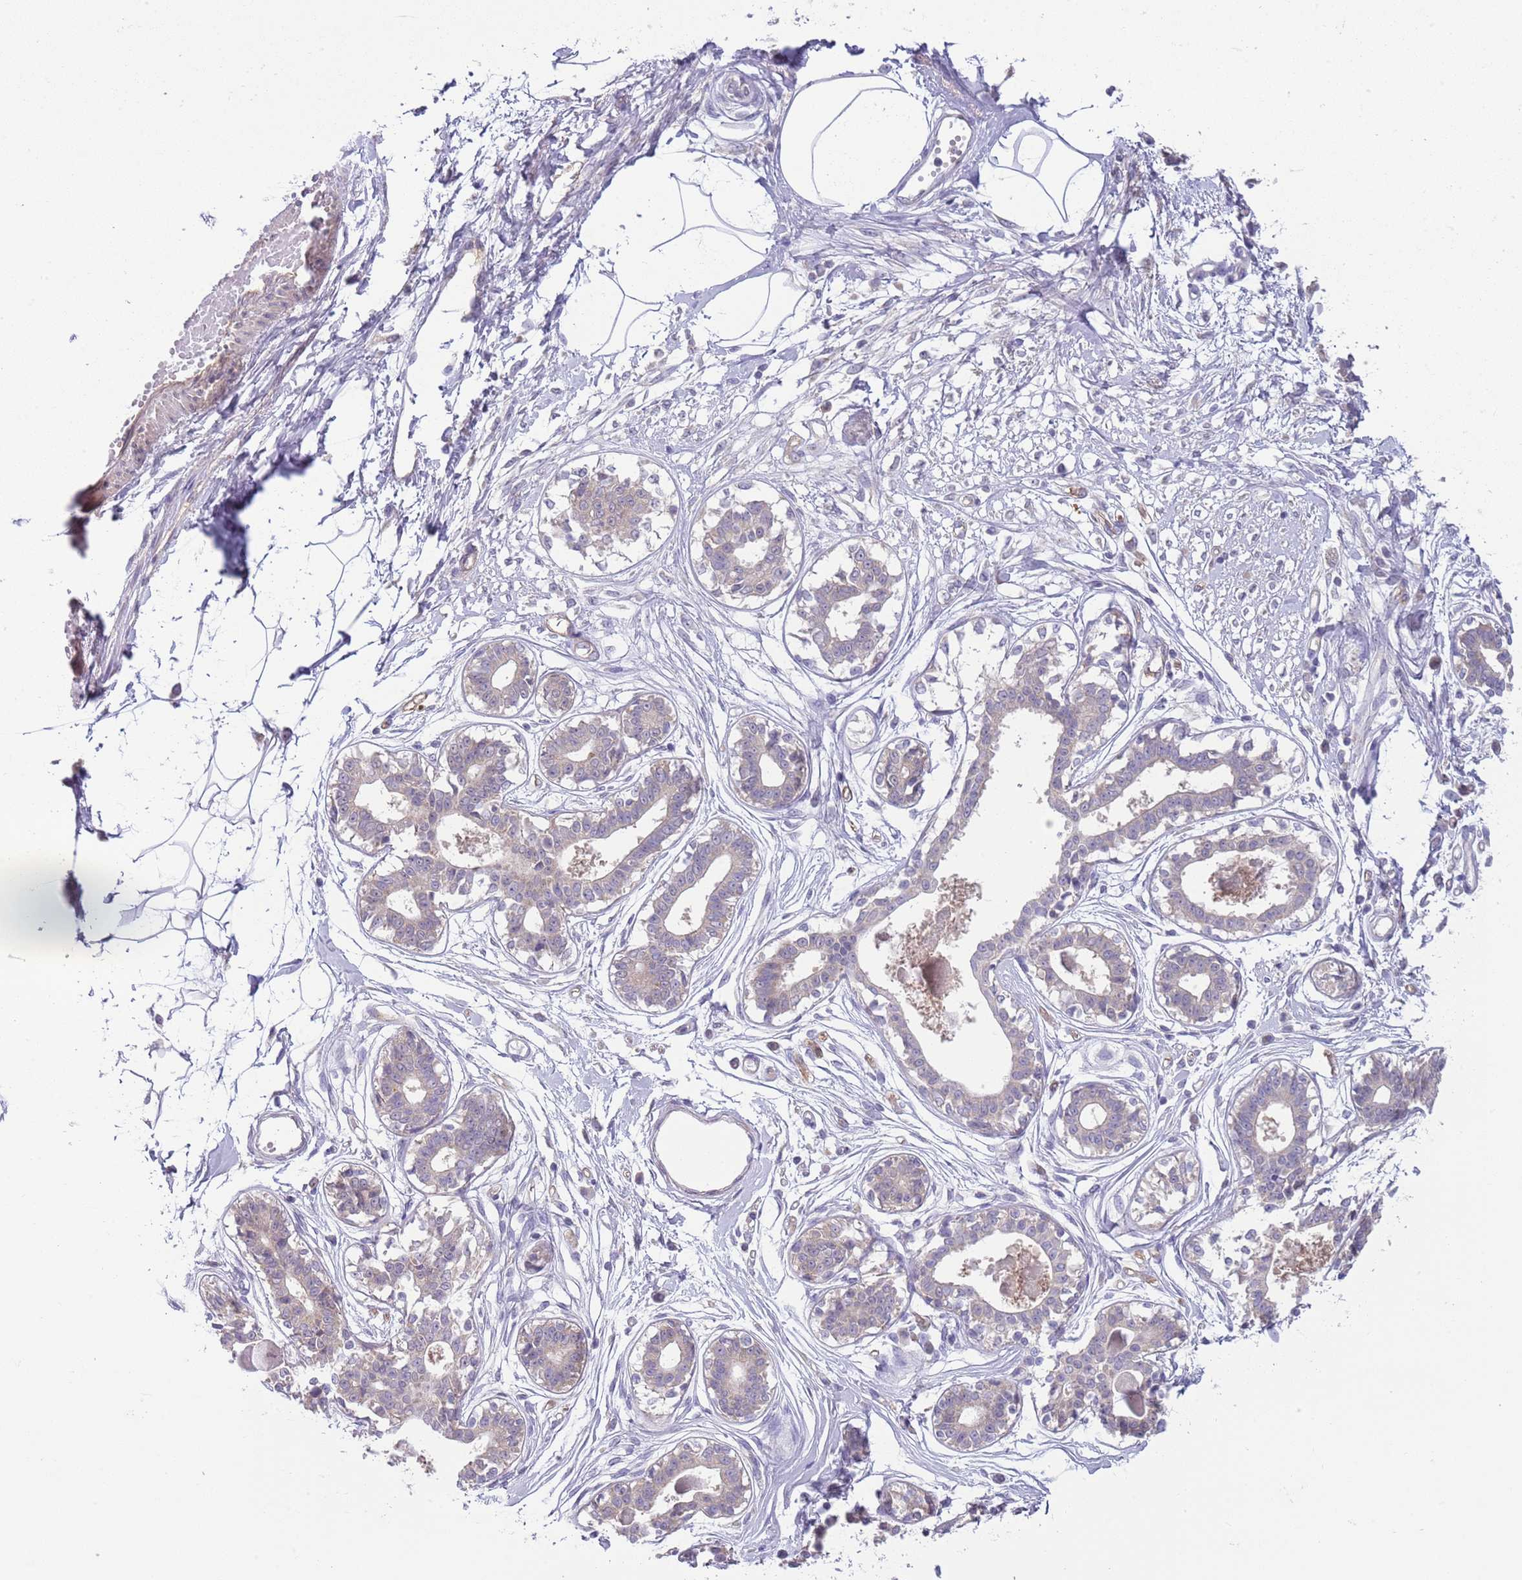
{"staining": {"intensity": "negative", "quantity": "none", "location": "none"}, "tissue": "breast", "cell_type": "Adipocytes", "image_type": "normal", "snomed": [{"axis": "morphology", "description": "Normal tissue, NOS"}, {"axis": "topography", "description": "Breast"}], "caption": "High power microscopy histopathology image of an IHC histopathology image of unremarkable breast, revealing no significant expression in adipocytes. The staining was performed using DAB to visualize the protein expression in brown, while the nuclei were stained in blue with hematoxylin (Magnification: 20x).", "gene": "SKOR2", "patient": {"sex": "female", "age": 45}}